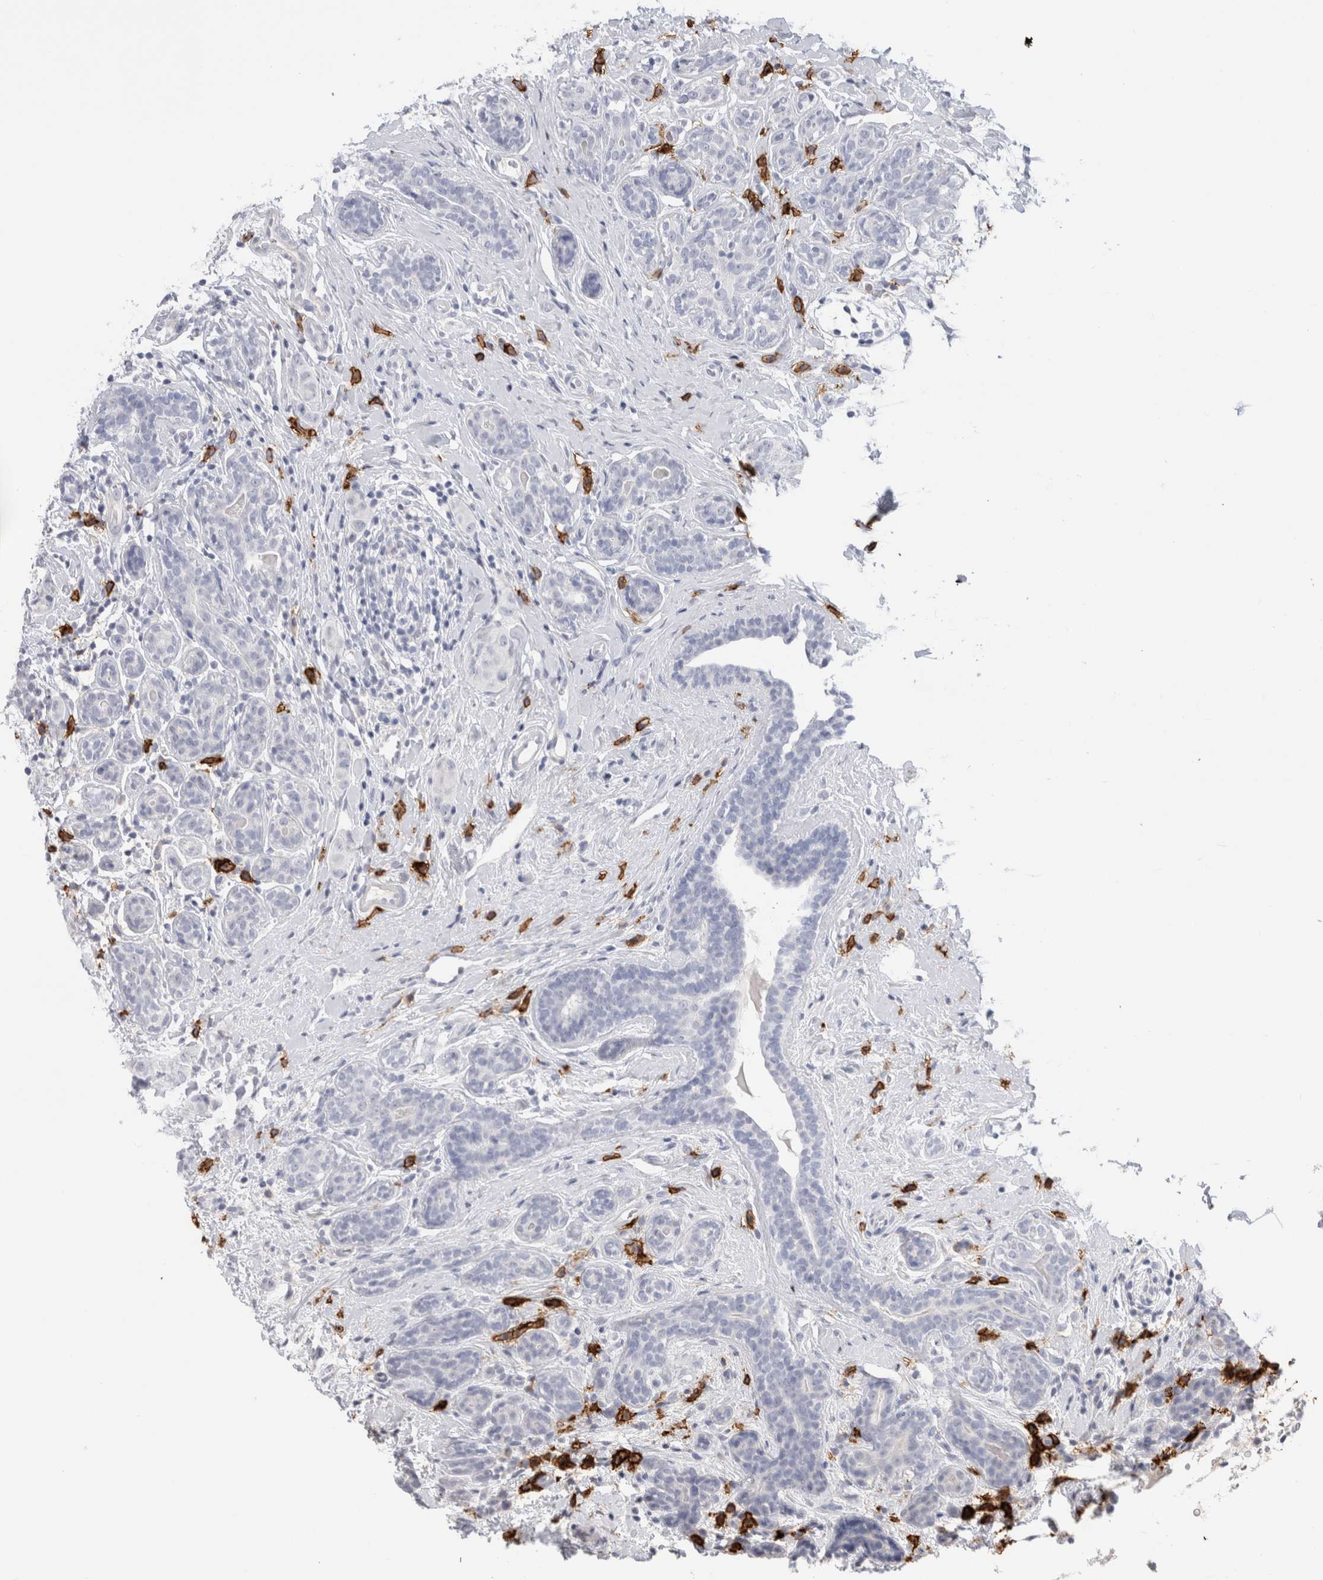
{"staining": {"intensity": "negative", "quantity": "none", "location": "none"}, "tissue": "breast cancer", "cell_type": "Tumor cells", "image_type": "cancer", "snomed": [{"axis": "morphology", "description": "Normal tissue, NOS"}, {"axis": "morphology", "description": "Duct carcinoma"}, {"axis": "topography", "description": "Breast"}], "caption": "DAB (3,3'-diaminobenzidine) immunohistochemical staining of breast cancer reveals no significant expression in tumor cells.", "gene": "CD38", "patient": {"sex": "female", "age": 40}}